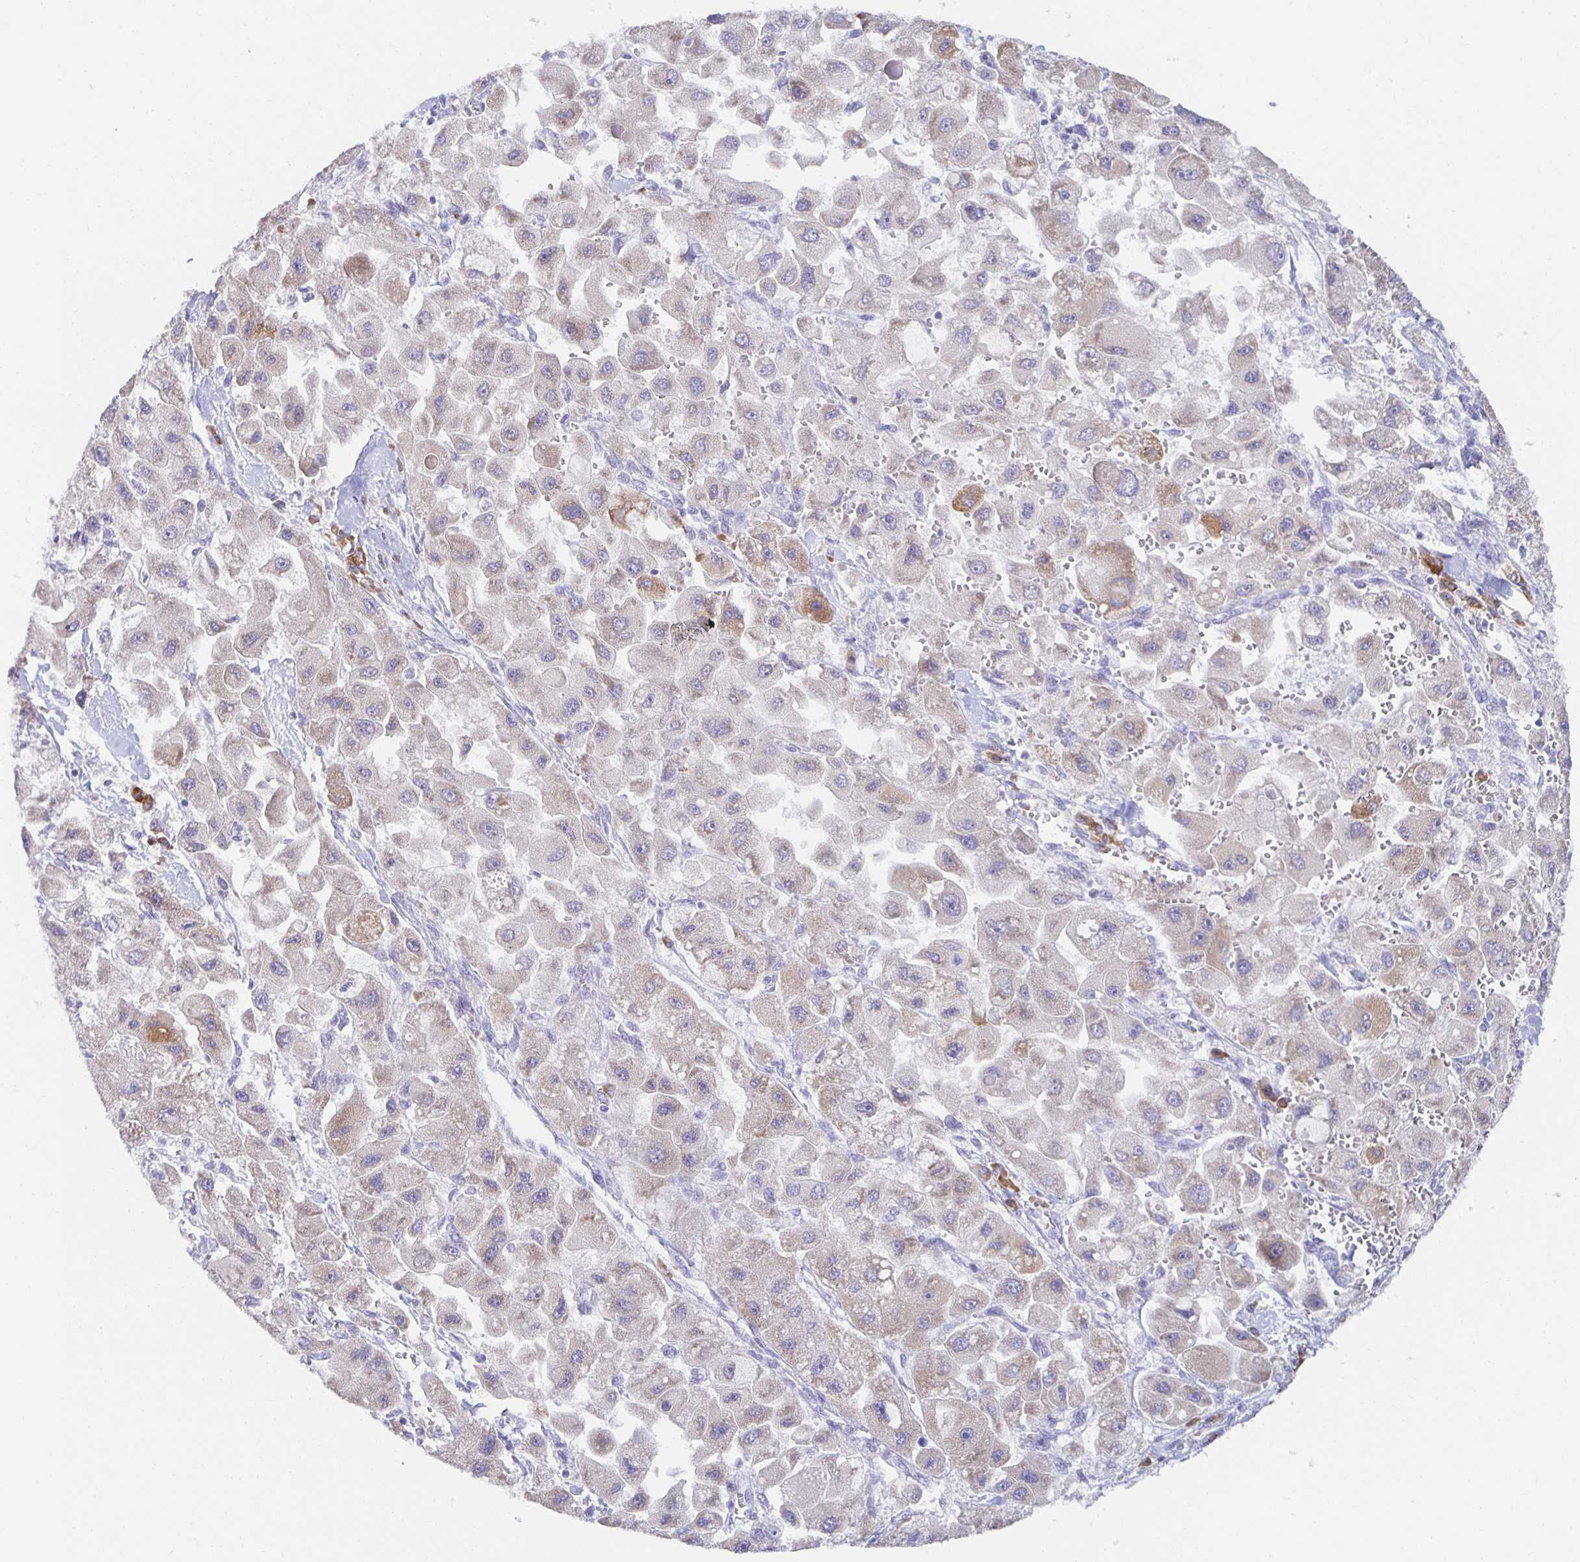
{"staining": {"intensity": "weak", "quantity": "<25%", "location": "cytoplasmic/membranous"}, "tissue": "liver cancer", "cell_type": "Tumor cells", "image_type": "cancer", "snomed": [{"axis": "morphology", "description": "Carcinoma, Hepatocellular, NOS"}, {"axis": "topography", "description": "Liver"}], "caption": "Protein analysis of liver cancer (hepatocellular carcinoma) exhibits no significant staining in tumor cells.", "gene": "BAD", "patient": {"sex": "male", "age": 24}}